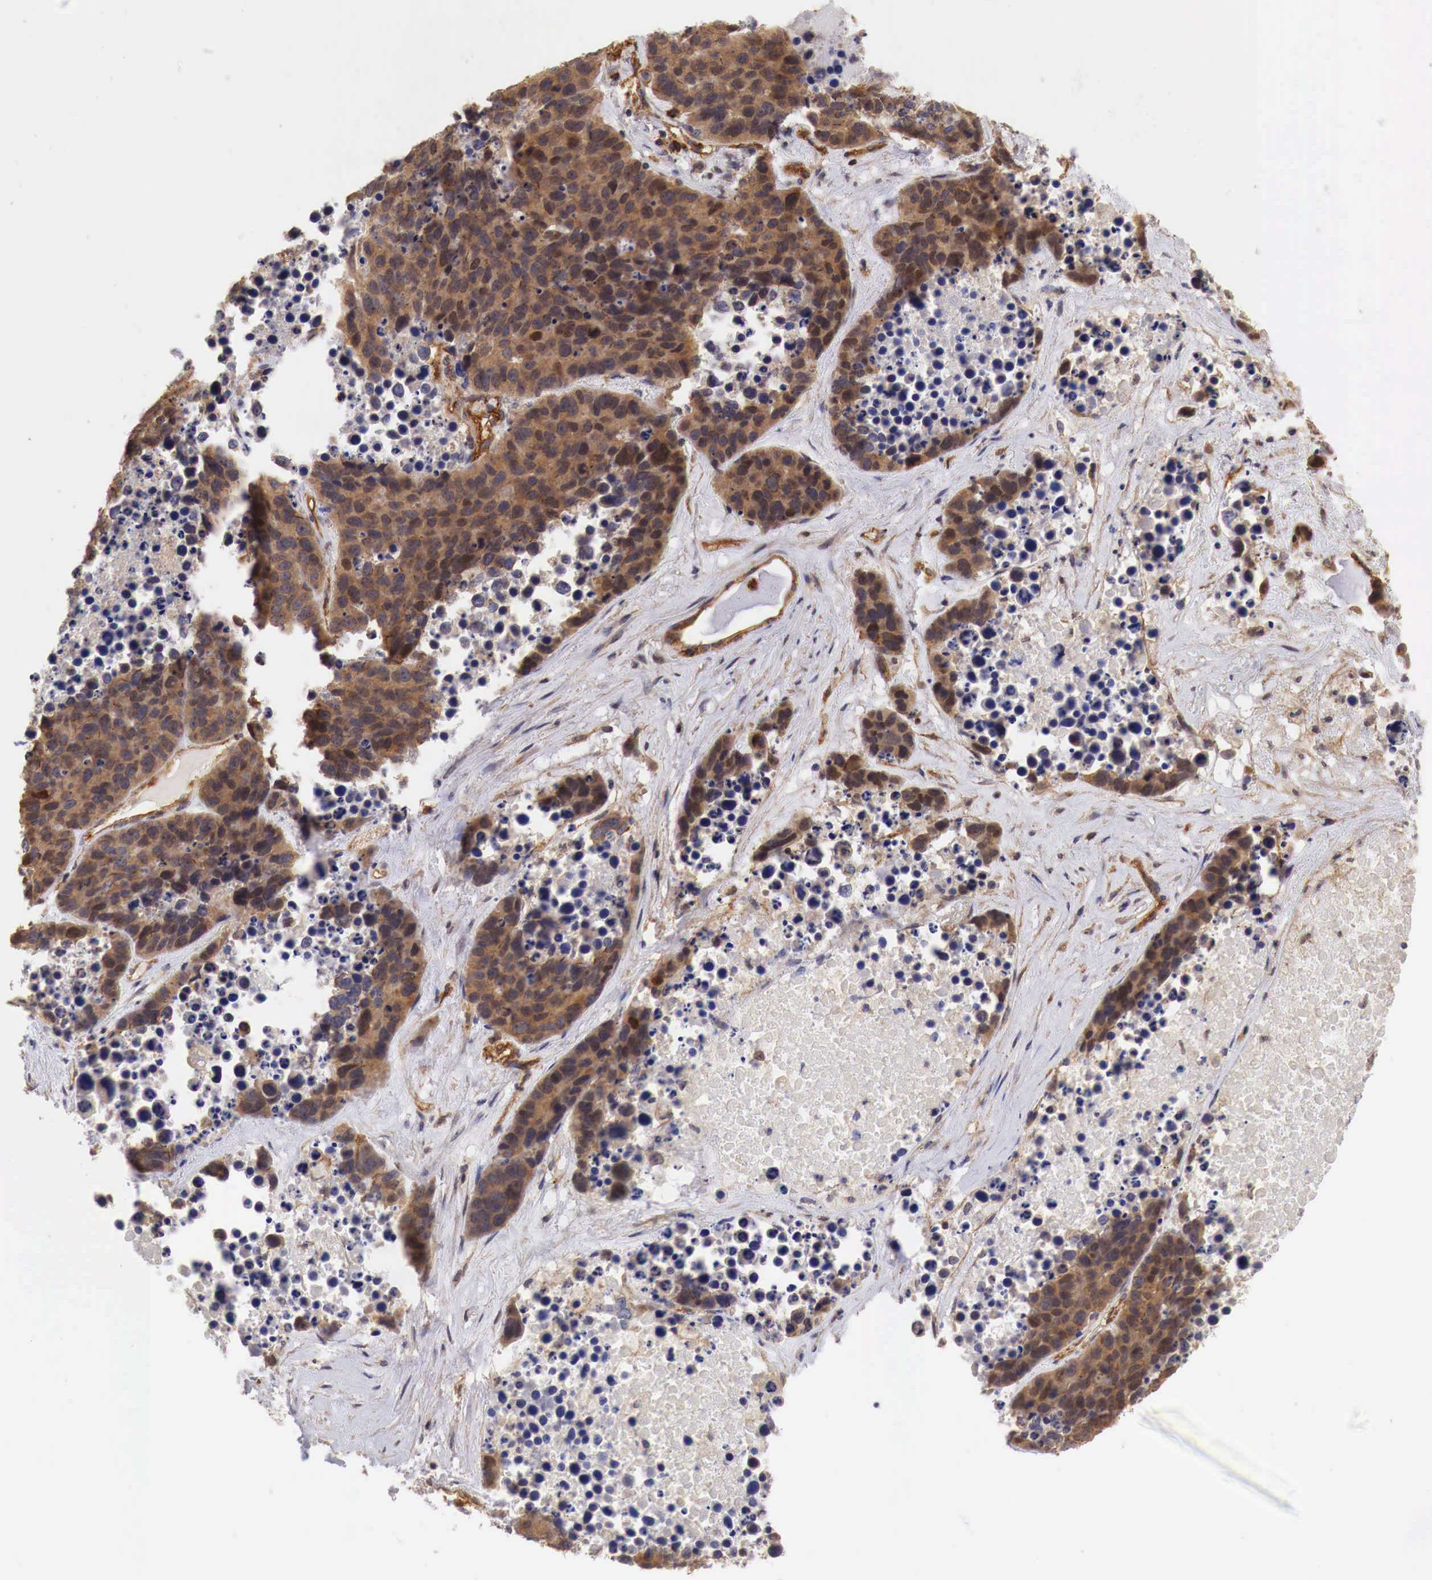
{"staining": {"intensity": "strong", "quantity": ">75%", "location": "cytoplasmic/membranous,nuclear"}, "tissue": "lung cancer", "cell_type": "Tumor cells", "image_type": "cancer", "snomed": [{"axis": "morphology", "description": "Carcinoid, malignant, NOS"}, {"axis": "topography", "description": "Lung"}], "caption": "About >75% of tumor cells in human lung carcinoid (malignant) display strong cytoplasmic/membranous and nuclear protein staining as visualized by brown immunohistochemical staining.", "gene": "PABIR2", "patient": {"sex": "male", "age": 60}}